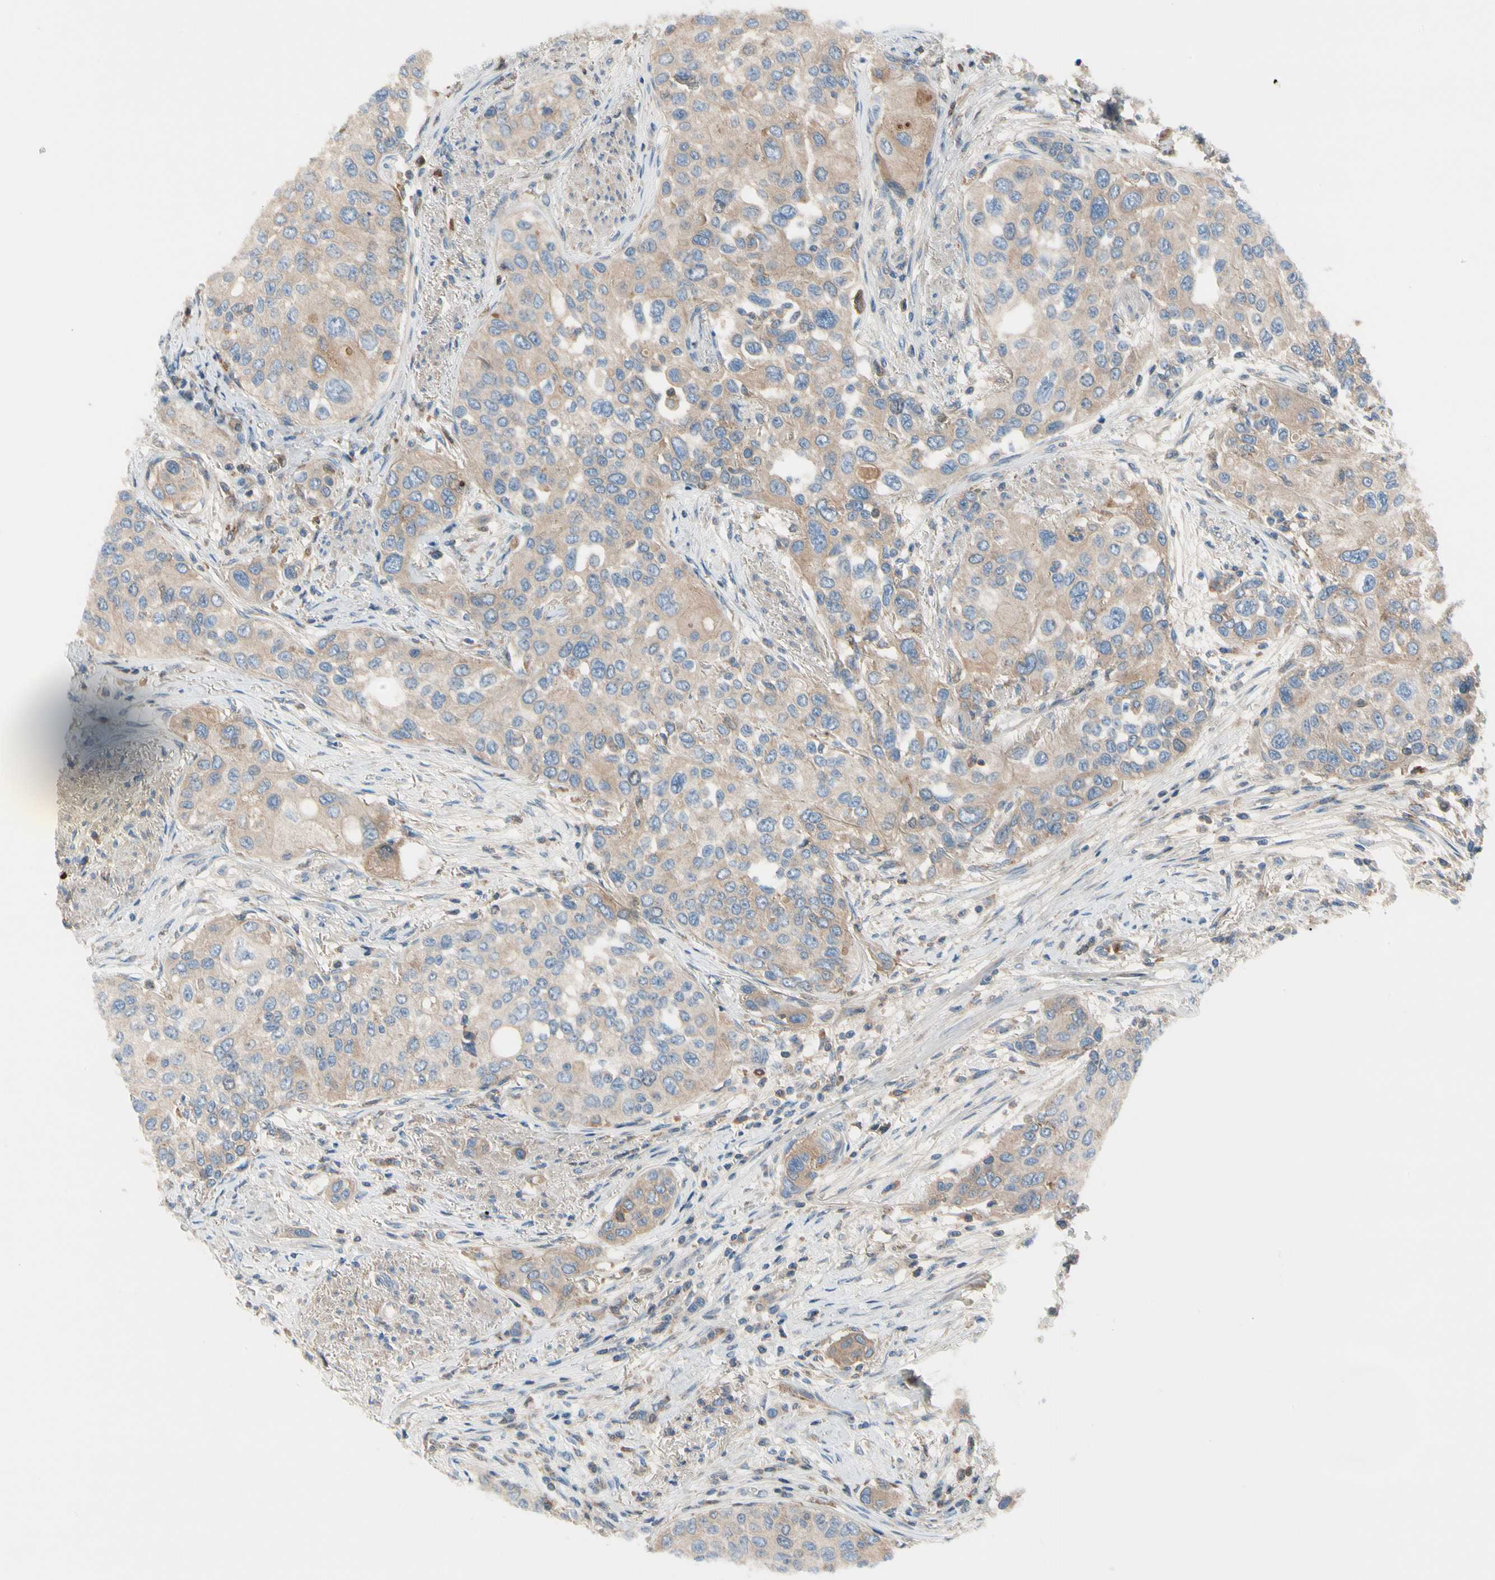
{"staining": {"intensity": "weak", "quantity": ">75%", "location": "cytoplasmic/membranous"}, "tissue": "urothelial cancer", "cell_type": "Tumor cells", "image_type": "cancer", "snomed": [{"axis": "morphology", "description": "Urothelial carcinoma, High grade"}, {"axis": "topography", "description": "Urinary bladder"}], "caption": "Brown immunohistochemical staining in human urothelial cancer exhibits weak cytoplasmic/membranous positivity in approximately >75% of tumor cells.", "gene": "HJURP", "patient": {"sex": "female", "age": 56}}